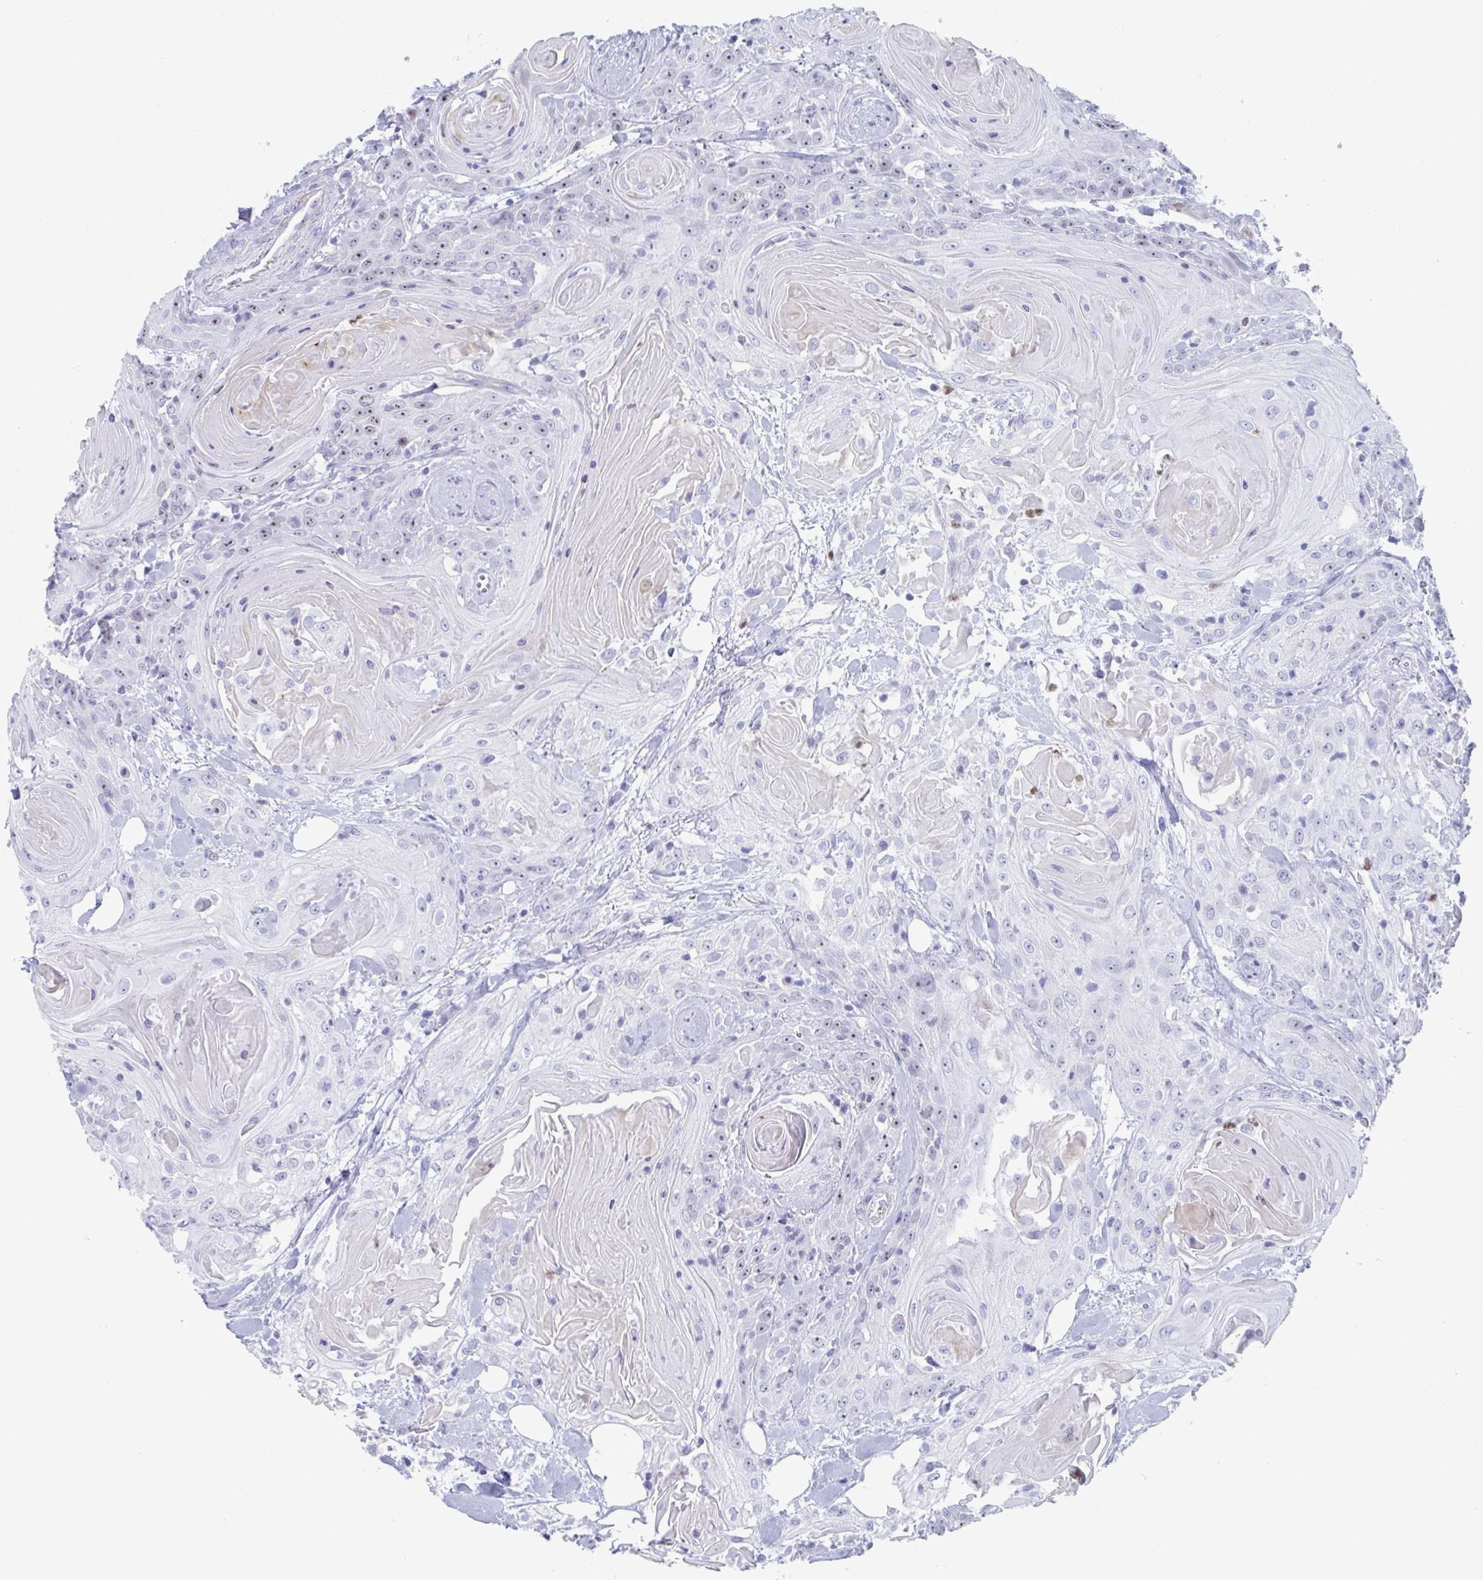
{"staining": {"intensity": "weak", "quantity": "<25%", "location": "nuclear"}, "tissue": "head and neck cancer", "cell_type": "Tumor cells", "image_type": "cancer", "snomed": [{"axis": "morphology", "description": "Squamous cell carcinoma, NOS"}, {"axis": "topography", "description": "Head-Neck"}], "caption": "This is a image of immunohistochemistry (IHC) staining of head and neck cancer, which shows no staining in tumor cells.", "gene": "CYP4F11", "patient": {"sex": "female", "age": 84}}